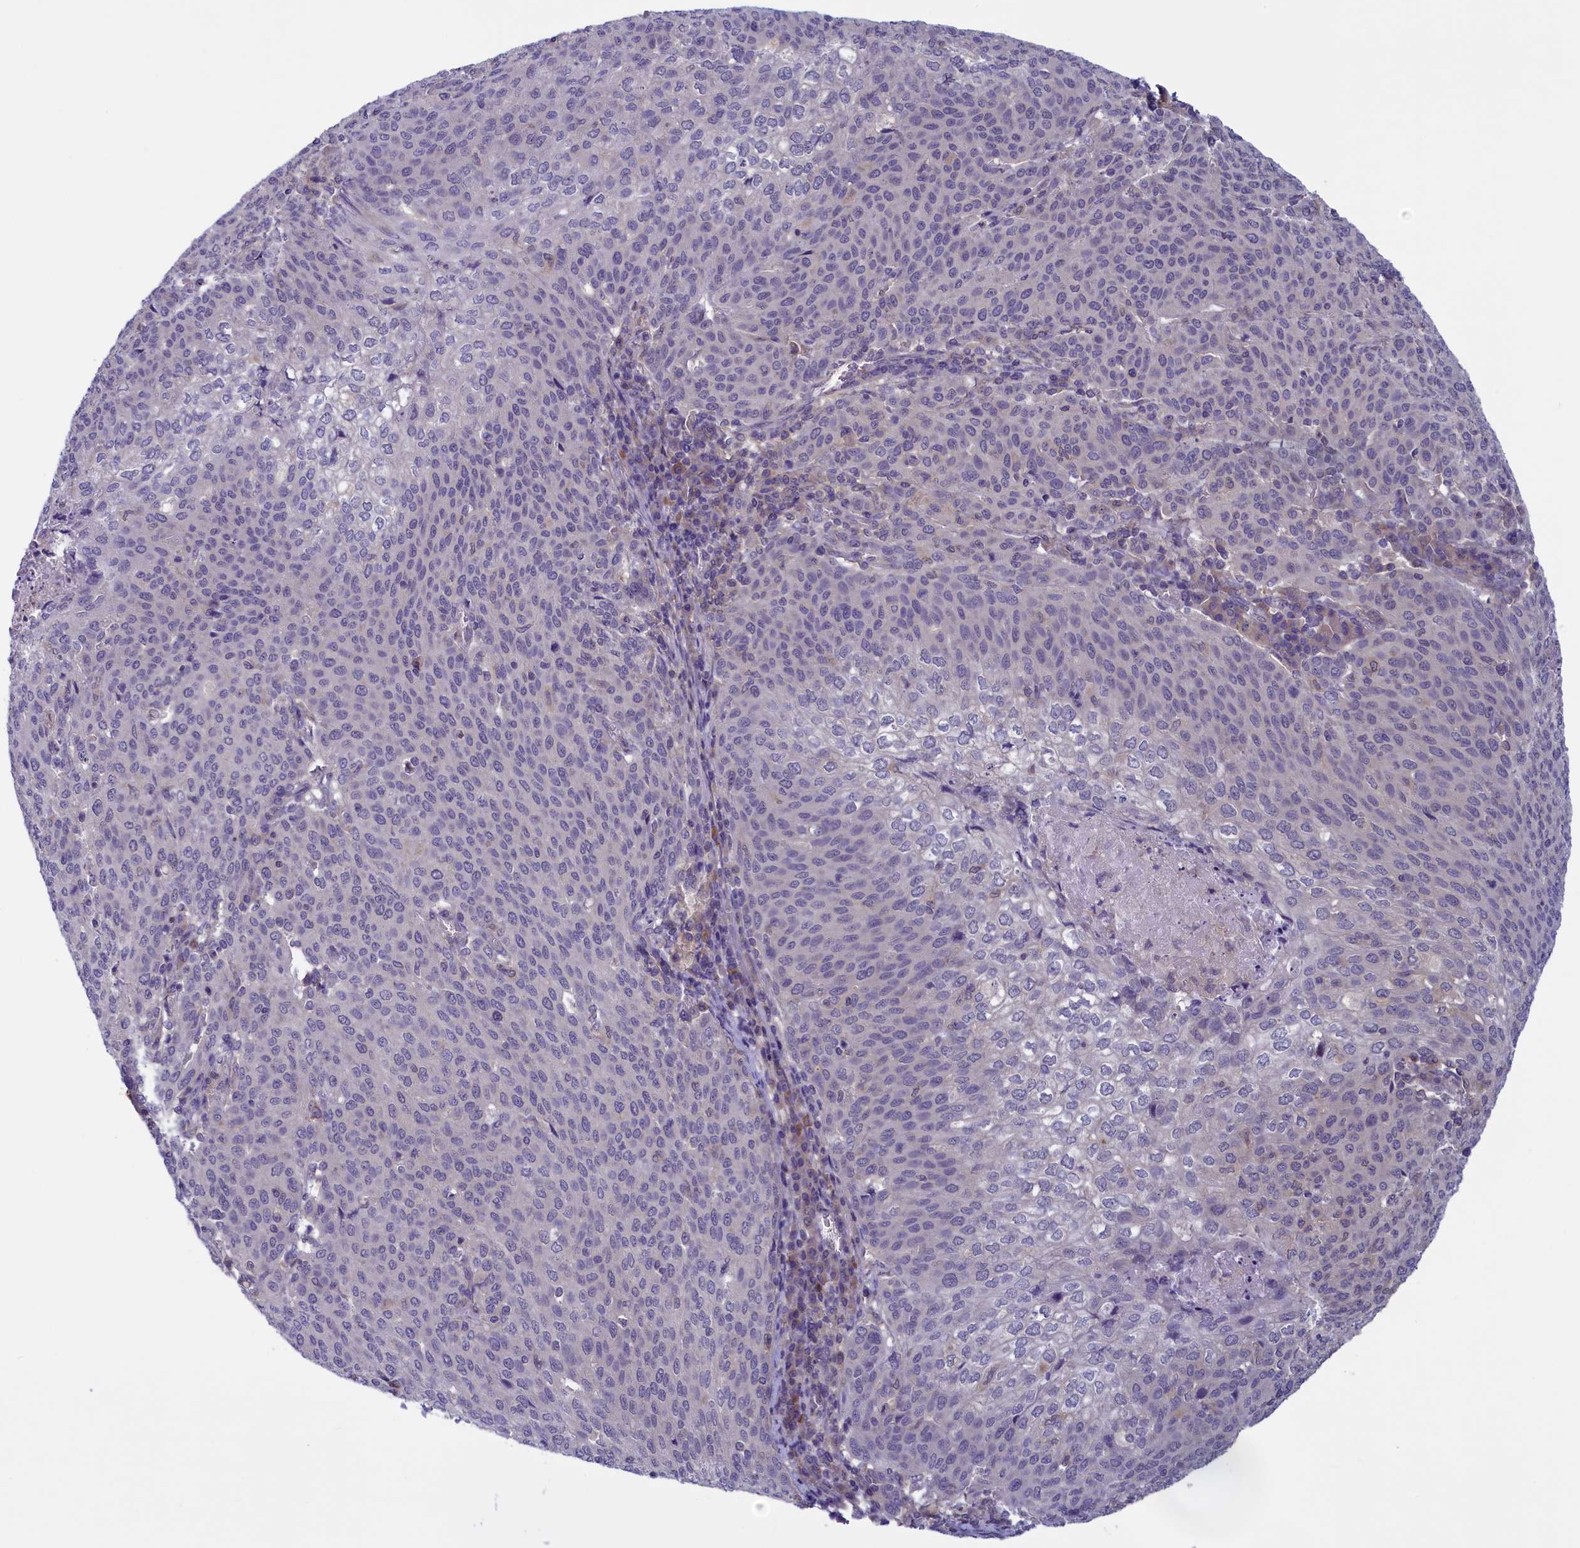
{"staining": {"intensity": "negative", "quantity": "none", "location": "none"}, "tissue": "cervical cancer", "cell_type": "Tumor cells", "image_type": "cancer", "snomed": [{"axis": "morphology", "description": "Squamous cell carcinoma, NOS"}, {"axis": "topography", "description": "Cervix"}], "caption": "There is no significant staining in tumor cells of squamous cell carcinoma (cervical).", "gene": "NUBP1", "patient": {"sex": "female", "age": 46}}